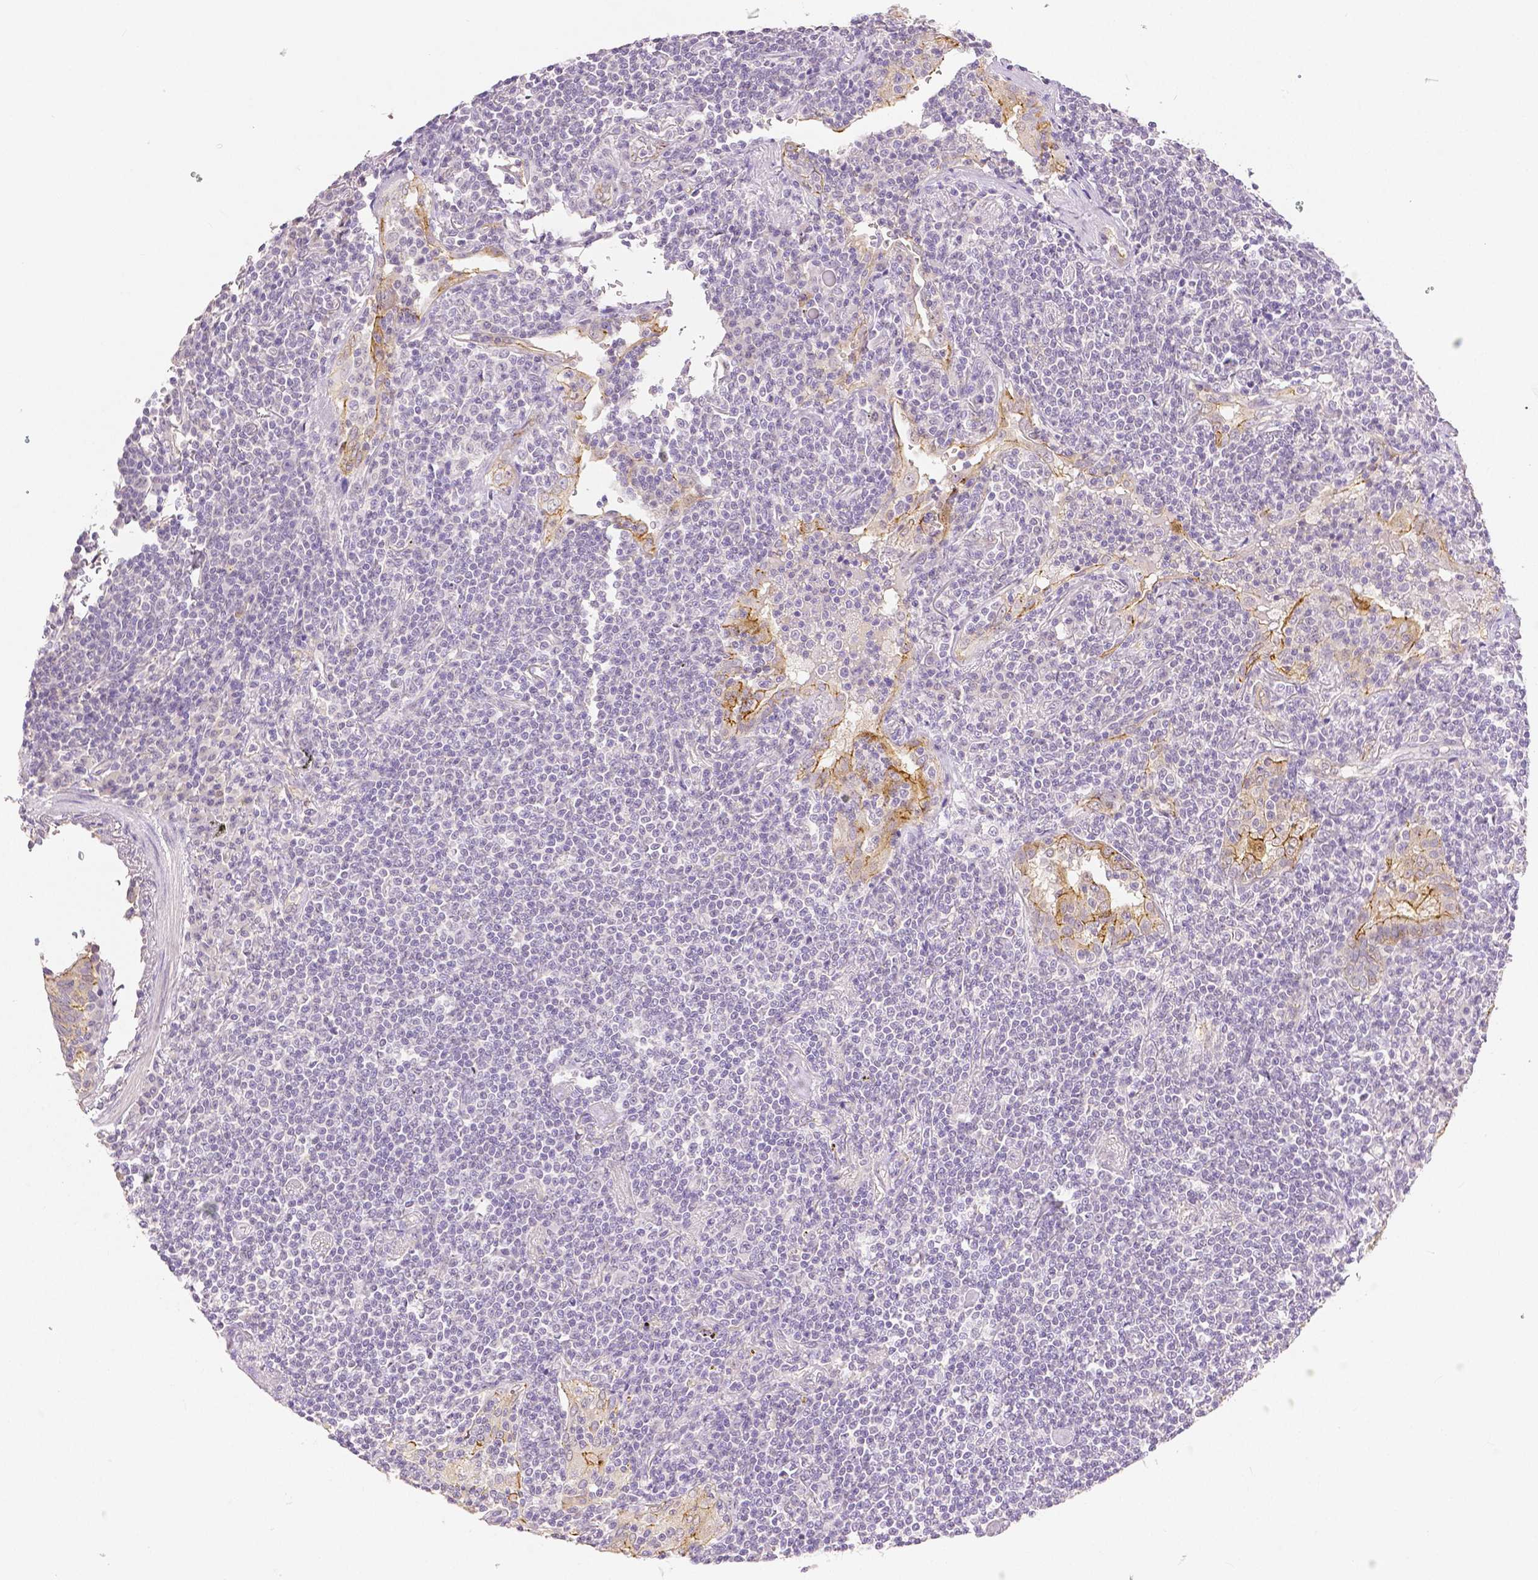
{"staining": {"intensity": "negative", "quantity": "none", "location": "none"}, "tissue": "lymphoma", "cell_type": "Tumor cells", "image_type": "cancer", "snomed": [{"axis": "morphology", "description": "Malignant lymphoma, non-Hodgkin's type, Low grade"}, {"axis": "topography", "description": "Lung"}], "caption": "The image reveals no significant expression in tumor cells of malignant lymphoma, non-Hodgkin's type (low-grade).", "gene": "OCLN", "patient": {"sex": "female", "age": 71}}